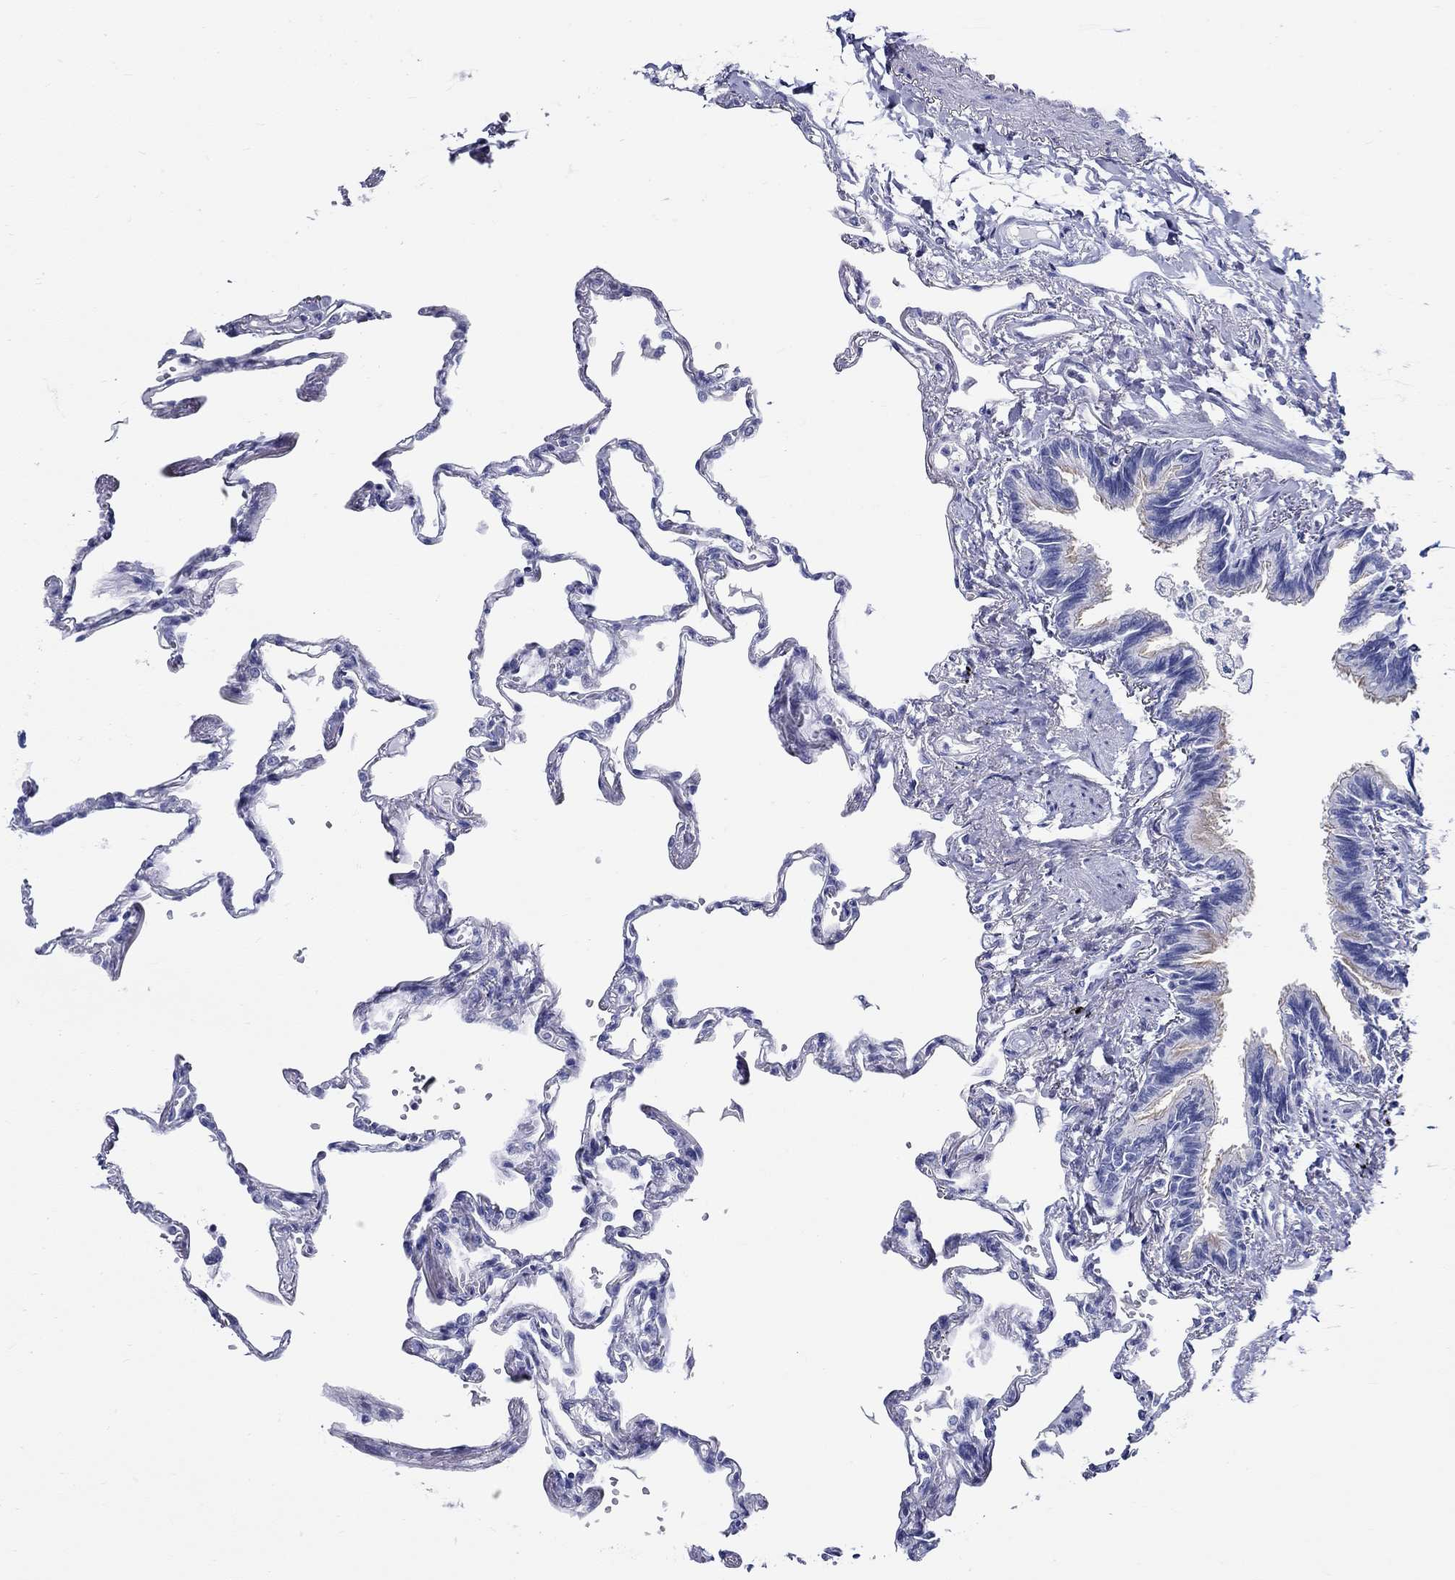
{"staining": {"intensity": "negative", "quantity": "none", "location": "none"}, "tissue": "lung", "cell_type": "Alveolar cells", "image_type": "normal", "snomed": [{"axis": "morphology", "description": "Normal tissue, NOS"}, {"axis": "topography", "description": "Lung"}], "caption": "This is a micrograph of IHC staining of unremarkable lung, which shows no positivity in alveolar cells. (IHC, brightfield microscopy, high magnification).", "gene": "CRYGS", "patient": {"sex": "male", "age": 78}}